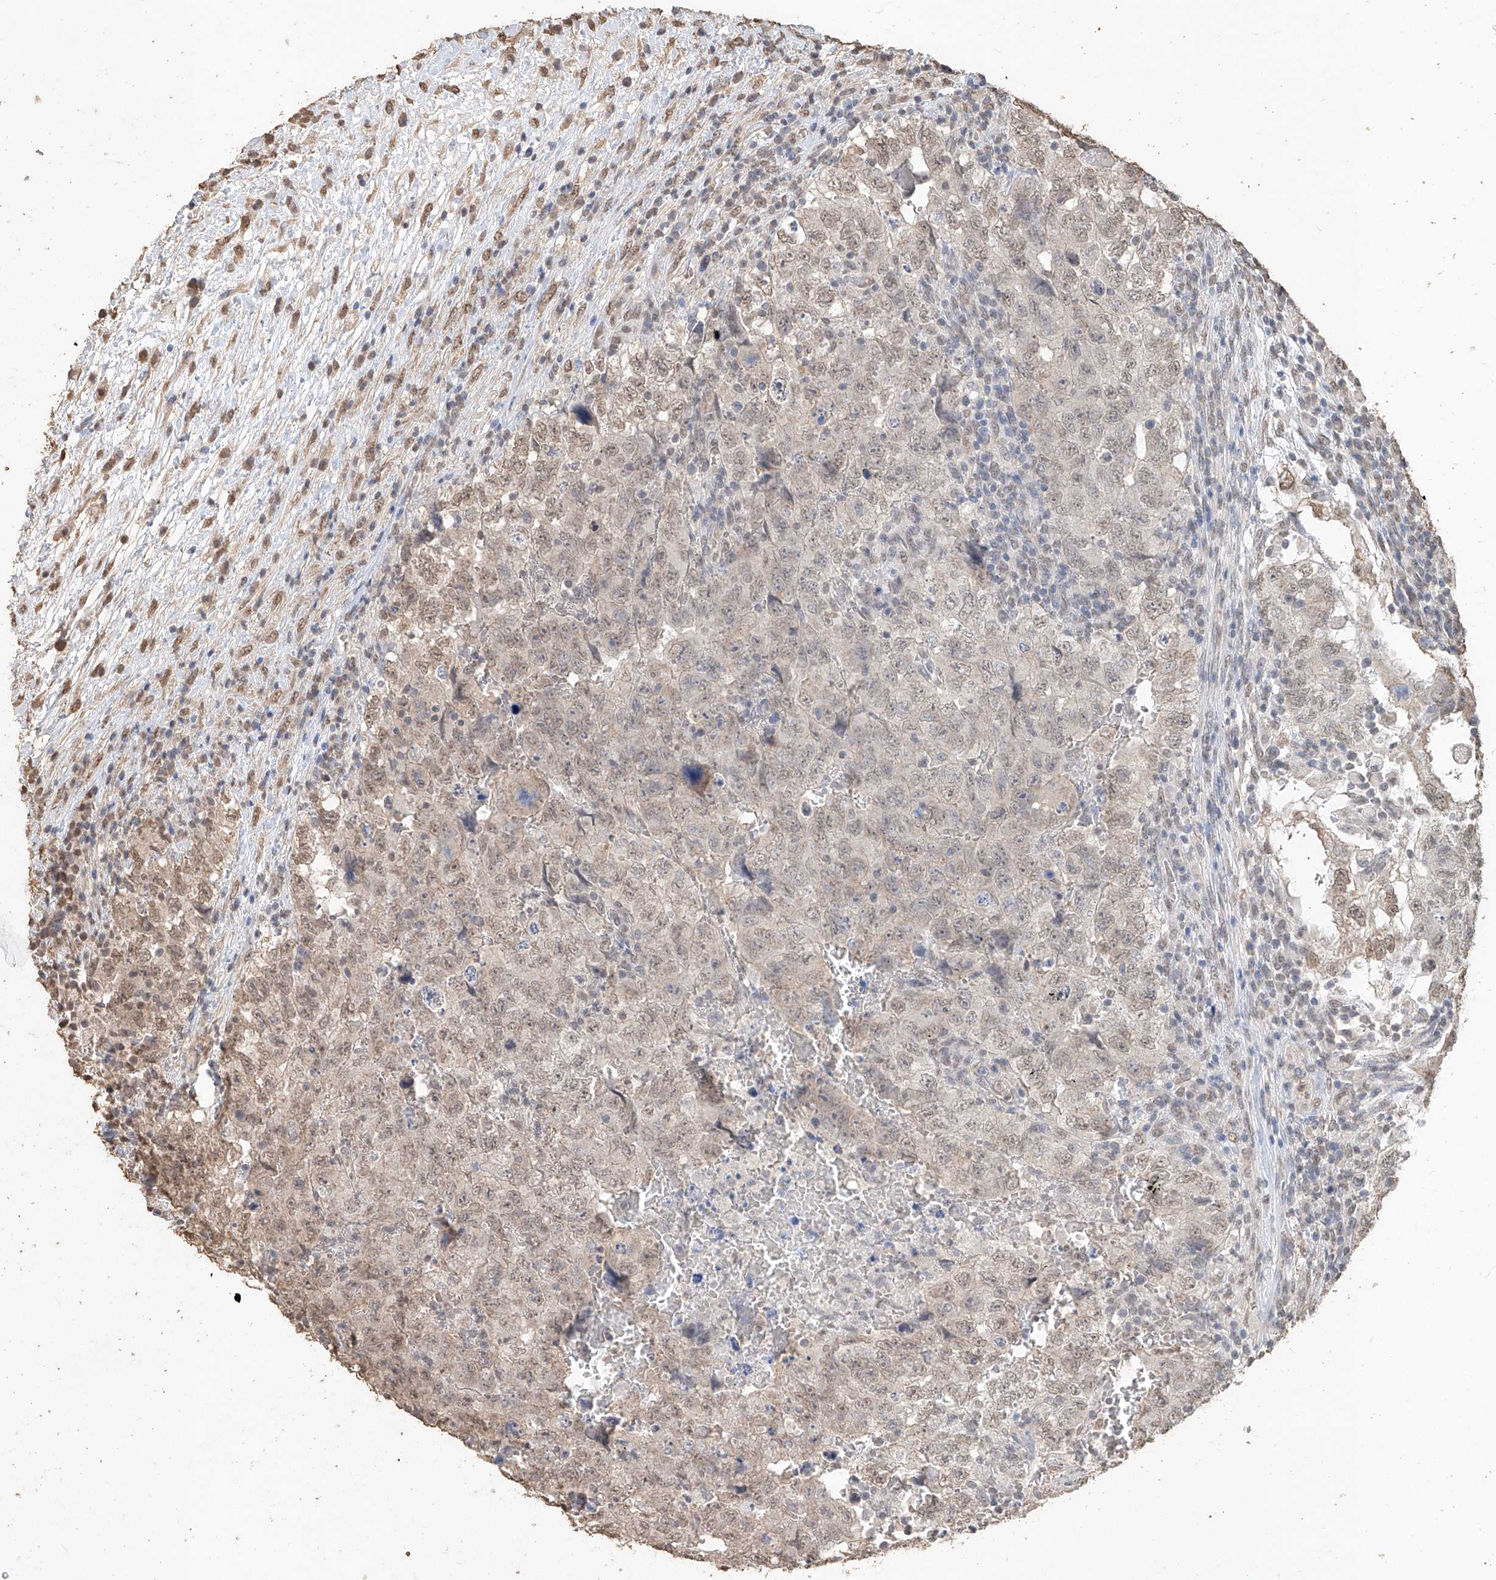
{"staining": {"intensity": "weak", "quantity": "25%-75%", "location": "cytoplasmic/membranous,nuclear"}, "tissue": "testis cancer", "cell_type": "Tumor cells", "image_type": "cancer", "snomed": [{"axis": "morphology", "description": "Carcinoma, Embryonal, NOS"}, {"axis": "topography", "description": "Testis"}], "caption": "Weak cytoplasmic/membranous and nuclear positivity for a protein is identified in approximately 25%-75% of tumor cells of testis embryonal carcinoma using immunohistochemistry.", "gene": "ELOVL1", "patient": {"sex": "male", "age": 37}}